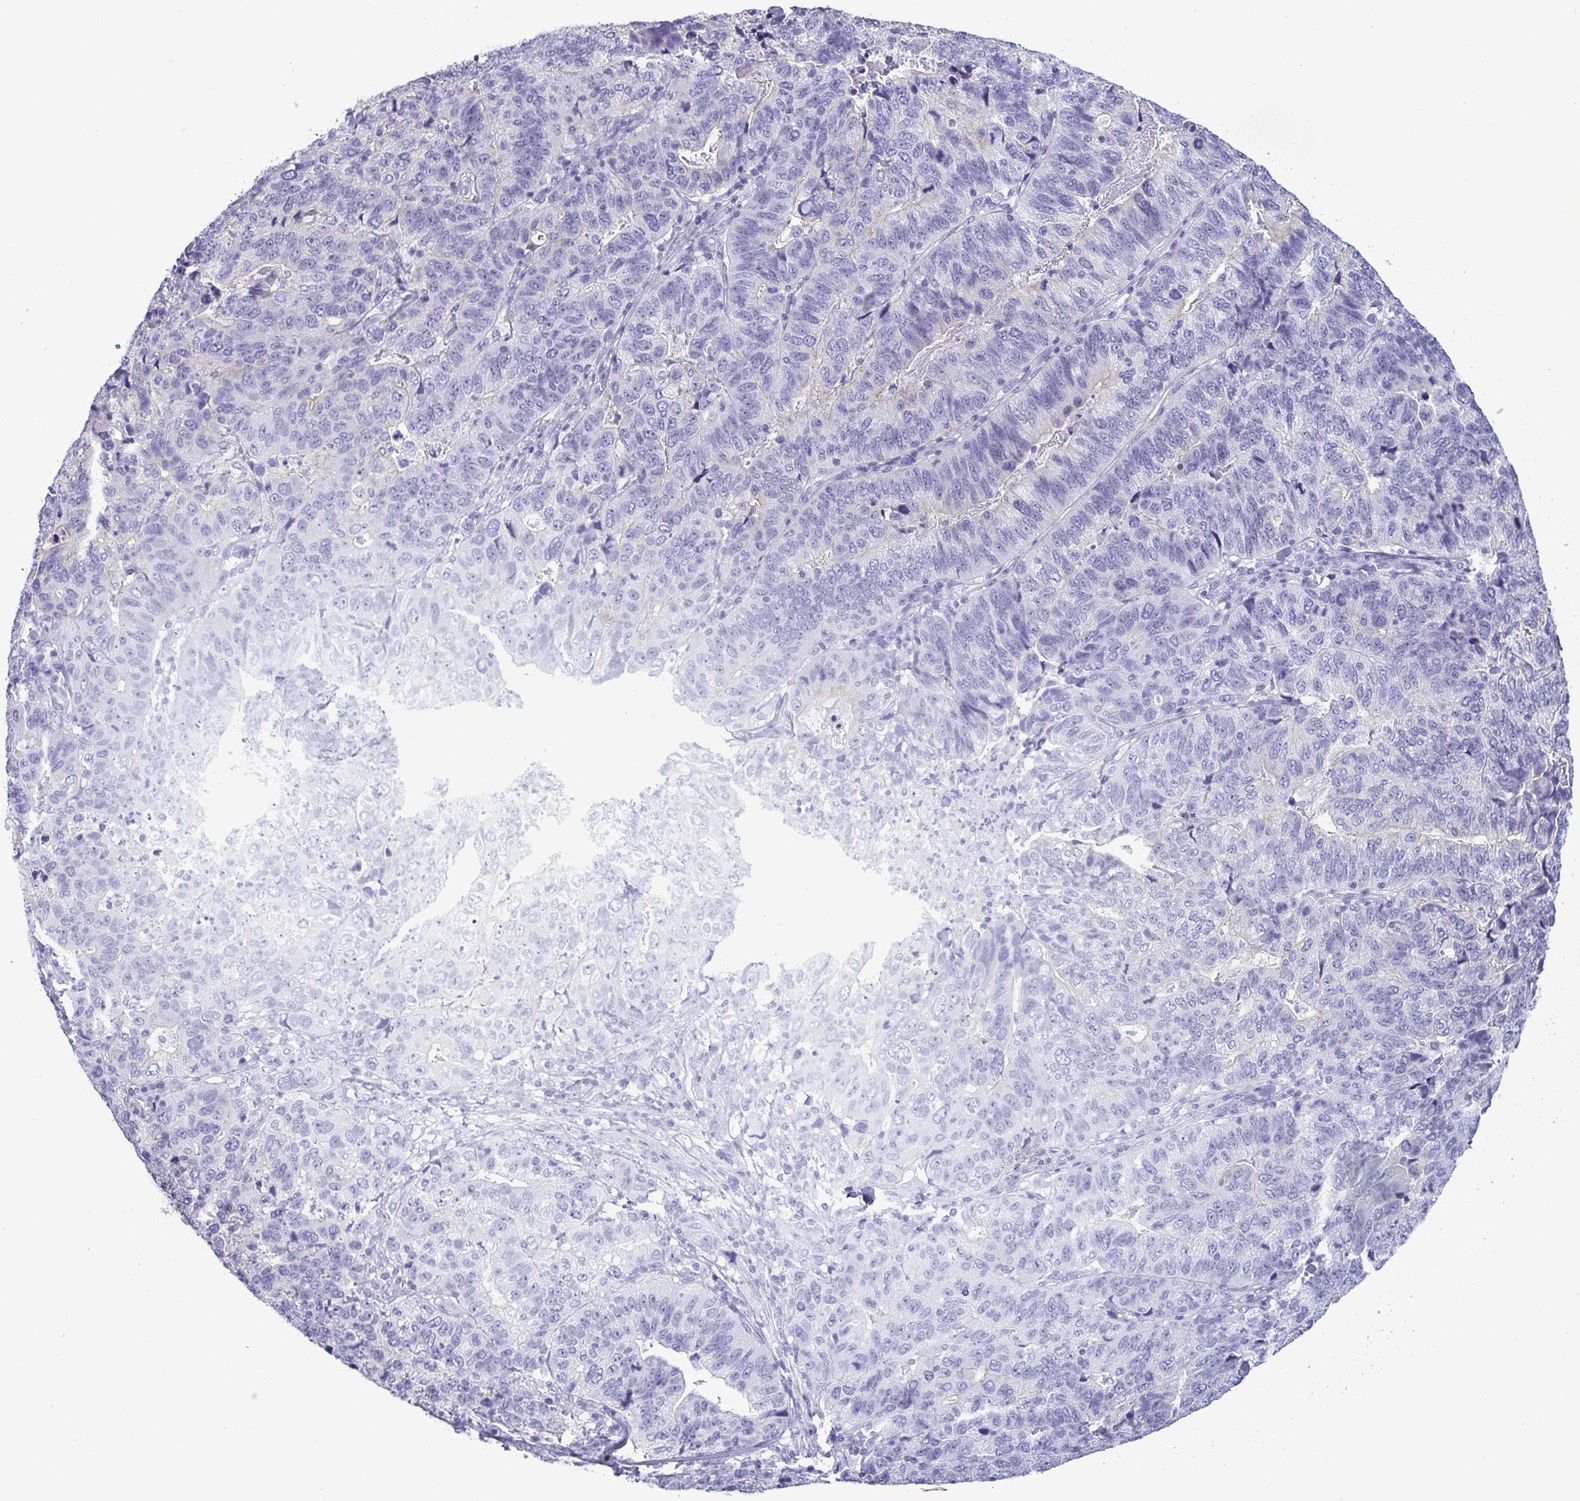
{"staining": {"intensity": "negative", "quantity": "none", "location": "none"}, "tissue": "stomach cancer", "cell_type": "Tumor cells", "image_type": "cancer", "snomed": [{"axis": "morphology", "description": "Adenocarcinoma, NOS"}, {"axis": "topography", "description": "Stomach, upper"}], "caption": "This is an IHC micrograph of stomach cancer (adenocarcinoma). There is no expression in tumor cells.", "gene": "KRT10", "patient": {"sex": "female", "age": 67}}